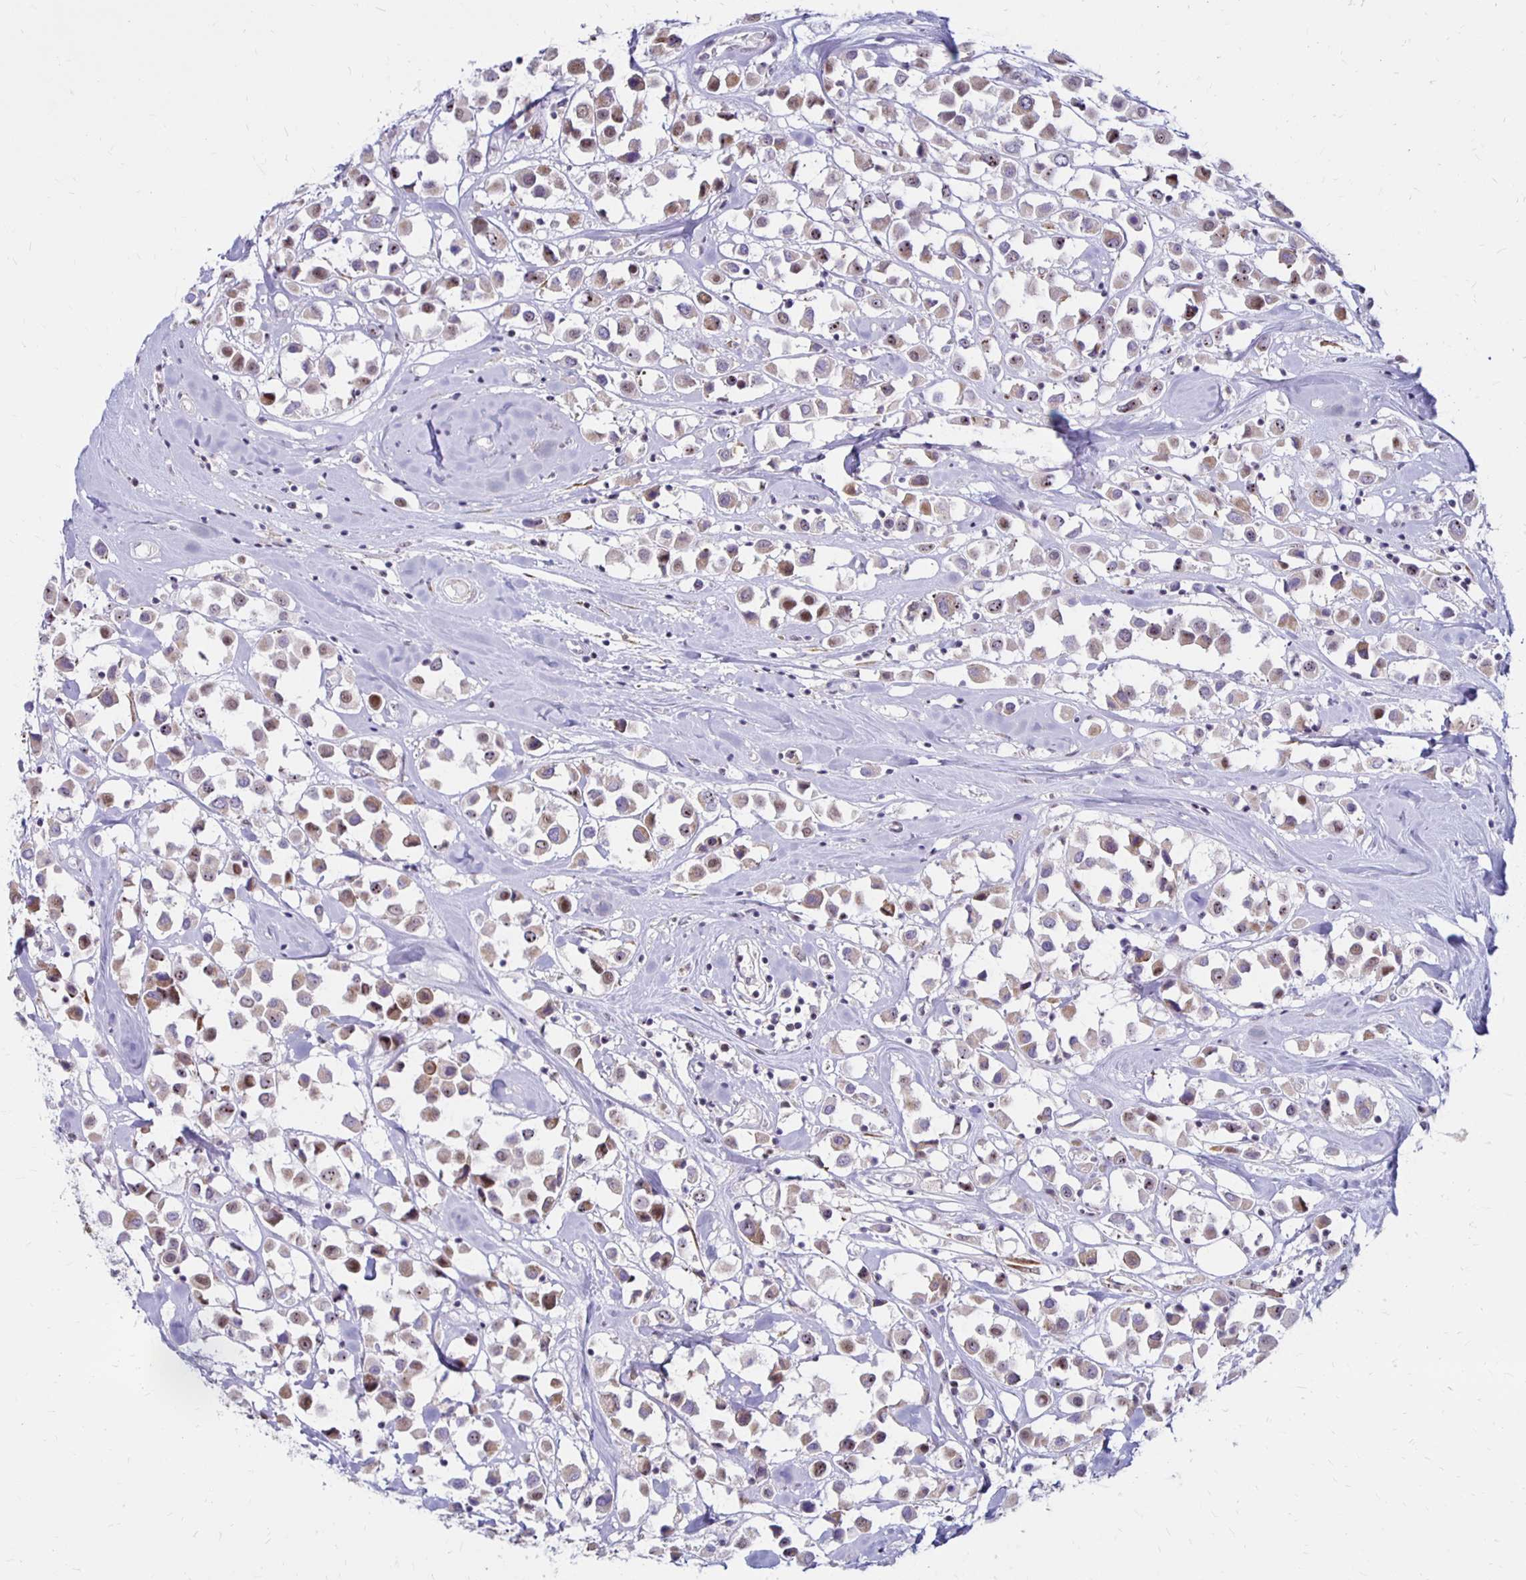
{"staining": {"intensity": "weak", "quantity": "<25%", "location": "nuclear"}, "tissue": "breast cancer", "cell_type": "Tumor cells", "image_type": "cancer", "snomed": [{"axis": "morphology", "description": "Duct carcinoma"}, {"axis": "topography", "description": "Breast"}], "caption": "An image of breast intraductal carcinoma stained for a protein reveals no brown staining in tumor cells.", "gene": "DAGLA", "patient": {"sex": "female", "age": 61}}